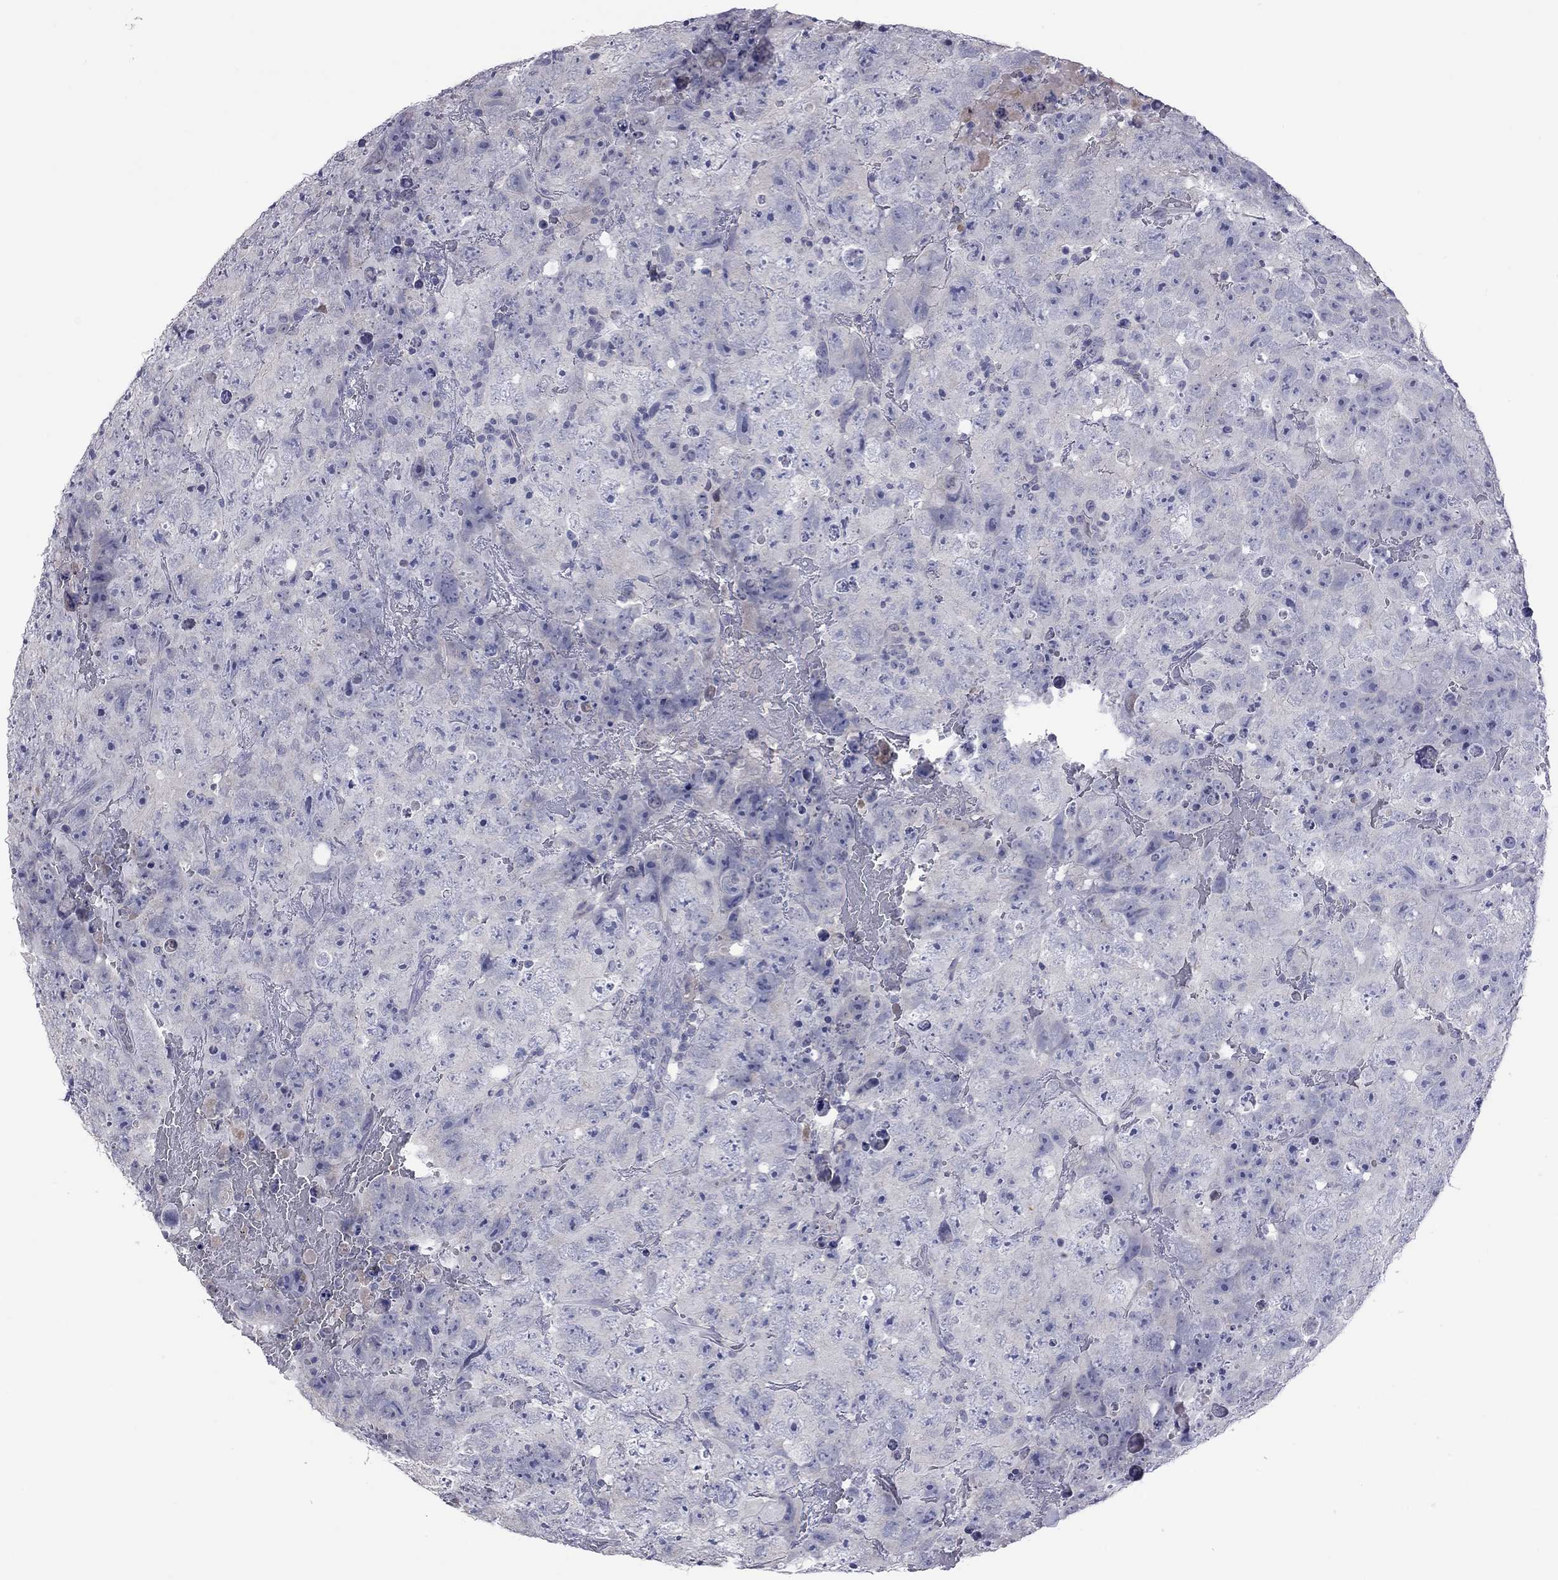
{"staining": {"intensity": "negative", "quantity": "none", "location": "none"}, "tissue": "testis cancer", "cell_type": "Tumor cells", "image_type": "cancer", "snomed": [{"axis": "morphology", "description": "Carcinoma, Embryonal, NOS"}, {"axis": "topography", "description": "Testis"}], "caption": "Photomicrograph shows no protein expression in tumor cells of embryonal carcinoma (testis) tissue.", "gene": "HYLS1", "patient": {"sex": "male", "age": 24}}